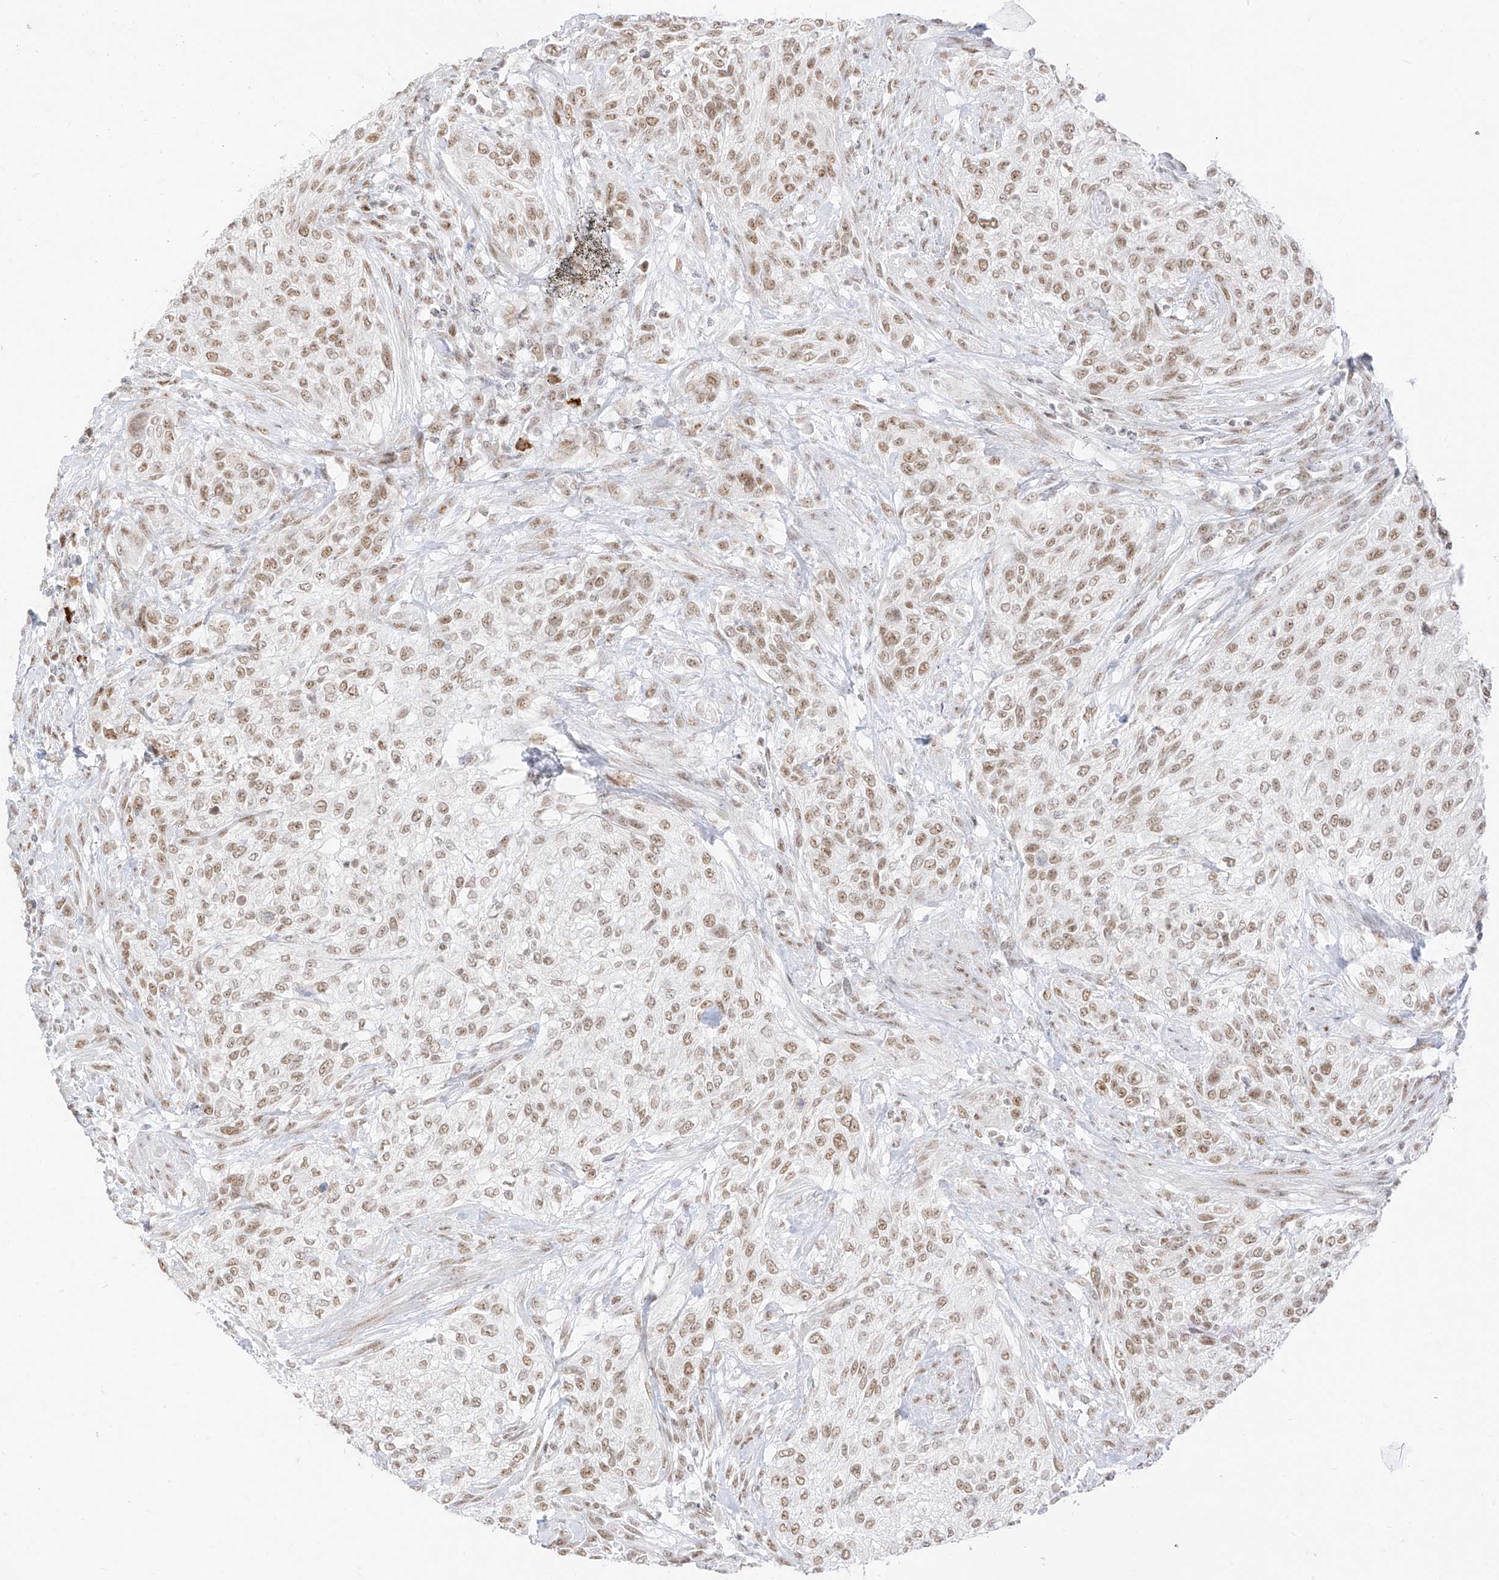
{"staining": {"intensity": "moderate", "quantity": ">75%", "location": "nuclear"}, "tissue": "urothelial cancer", "cell_type": "Tumor cells", "image_type": "cancer", "snomed": [{"axis": "morphology", "description": "Urothelial carcinoma, High grade"}, {"axis": "topography", "description": "Urinary bladder"}], "caption": "A histopathology image of urothelial carcinoma (high-grade) stained for a protein reveals moderate nuclear brown staining in tumor cells.", "gene": "SUPT5H", "patient": {"sex": "male", "age": 35}}